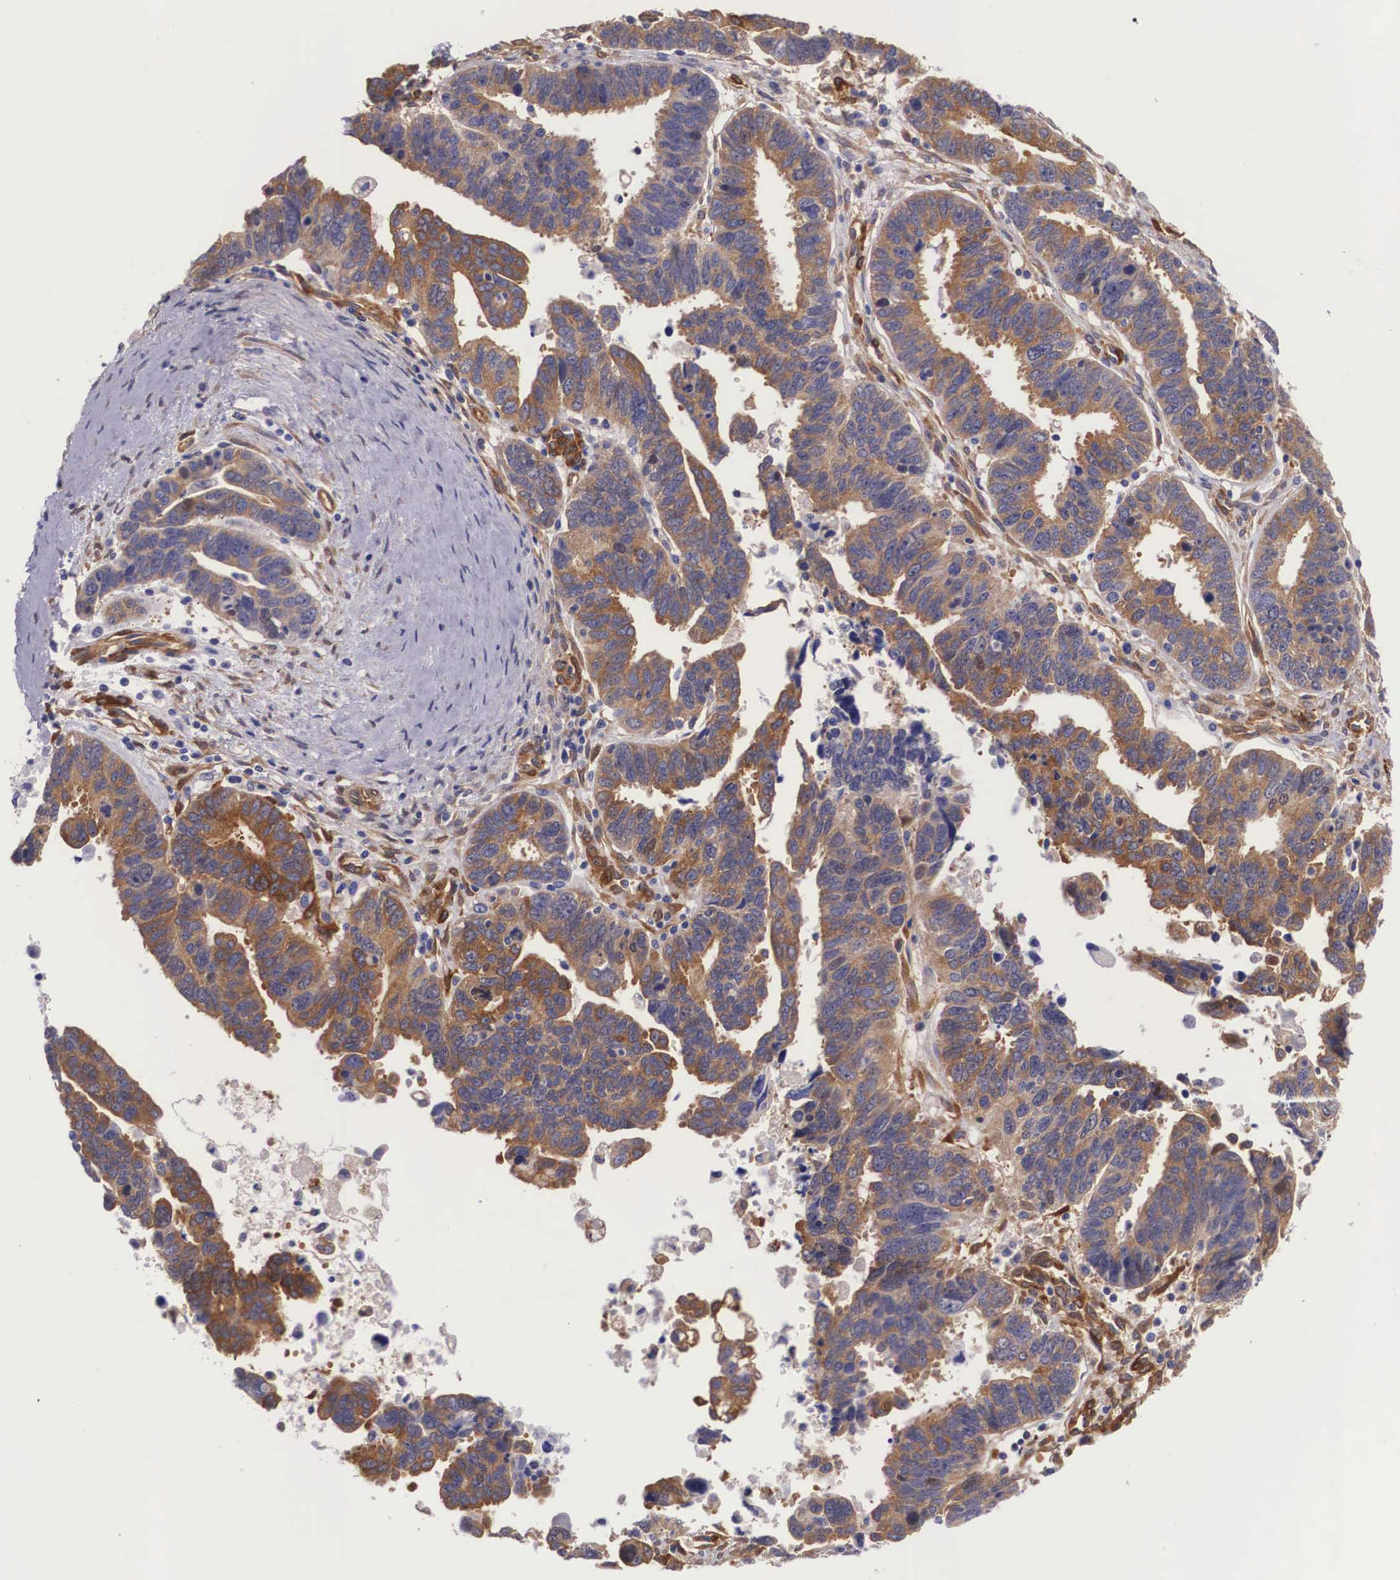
{"staining": {"intensity": "strong", "quantity": ">75%", "location": "cytoplasmic/membranous"}, "tissue": "ovarian cancer", "cell_type": "Tumor cells", "image_type": "cancer", "snomed": [{"axis": "morphology", "description": "Carcinoma, endometroid"}, {"axis": "morphology", "description": "Cystadenocarcinoma, serous, NOS"}, {"axis": "topography", "description": "Ovary"}], "caption": "Strong cytoplasmic/membranous expression is appreciated in approximately >75% of tumor cells in ovarian endometroid carcinoma.", "gene": "BCAR1", "patient": {"sex": "female", "age": 45}}